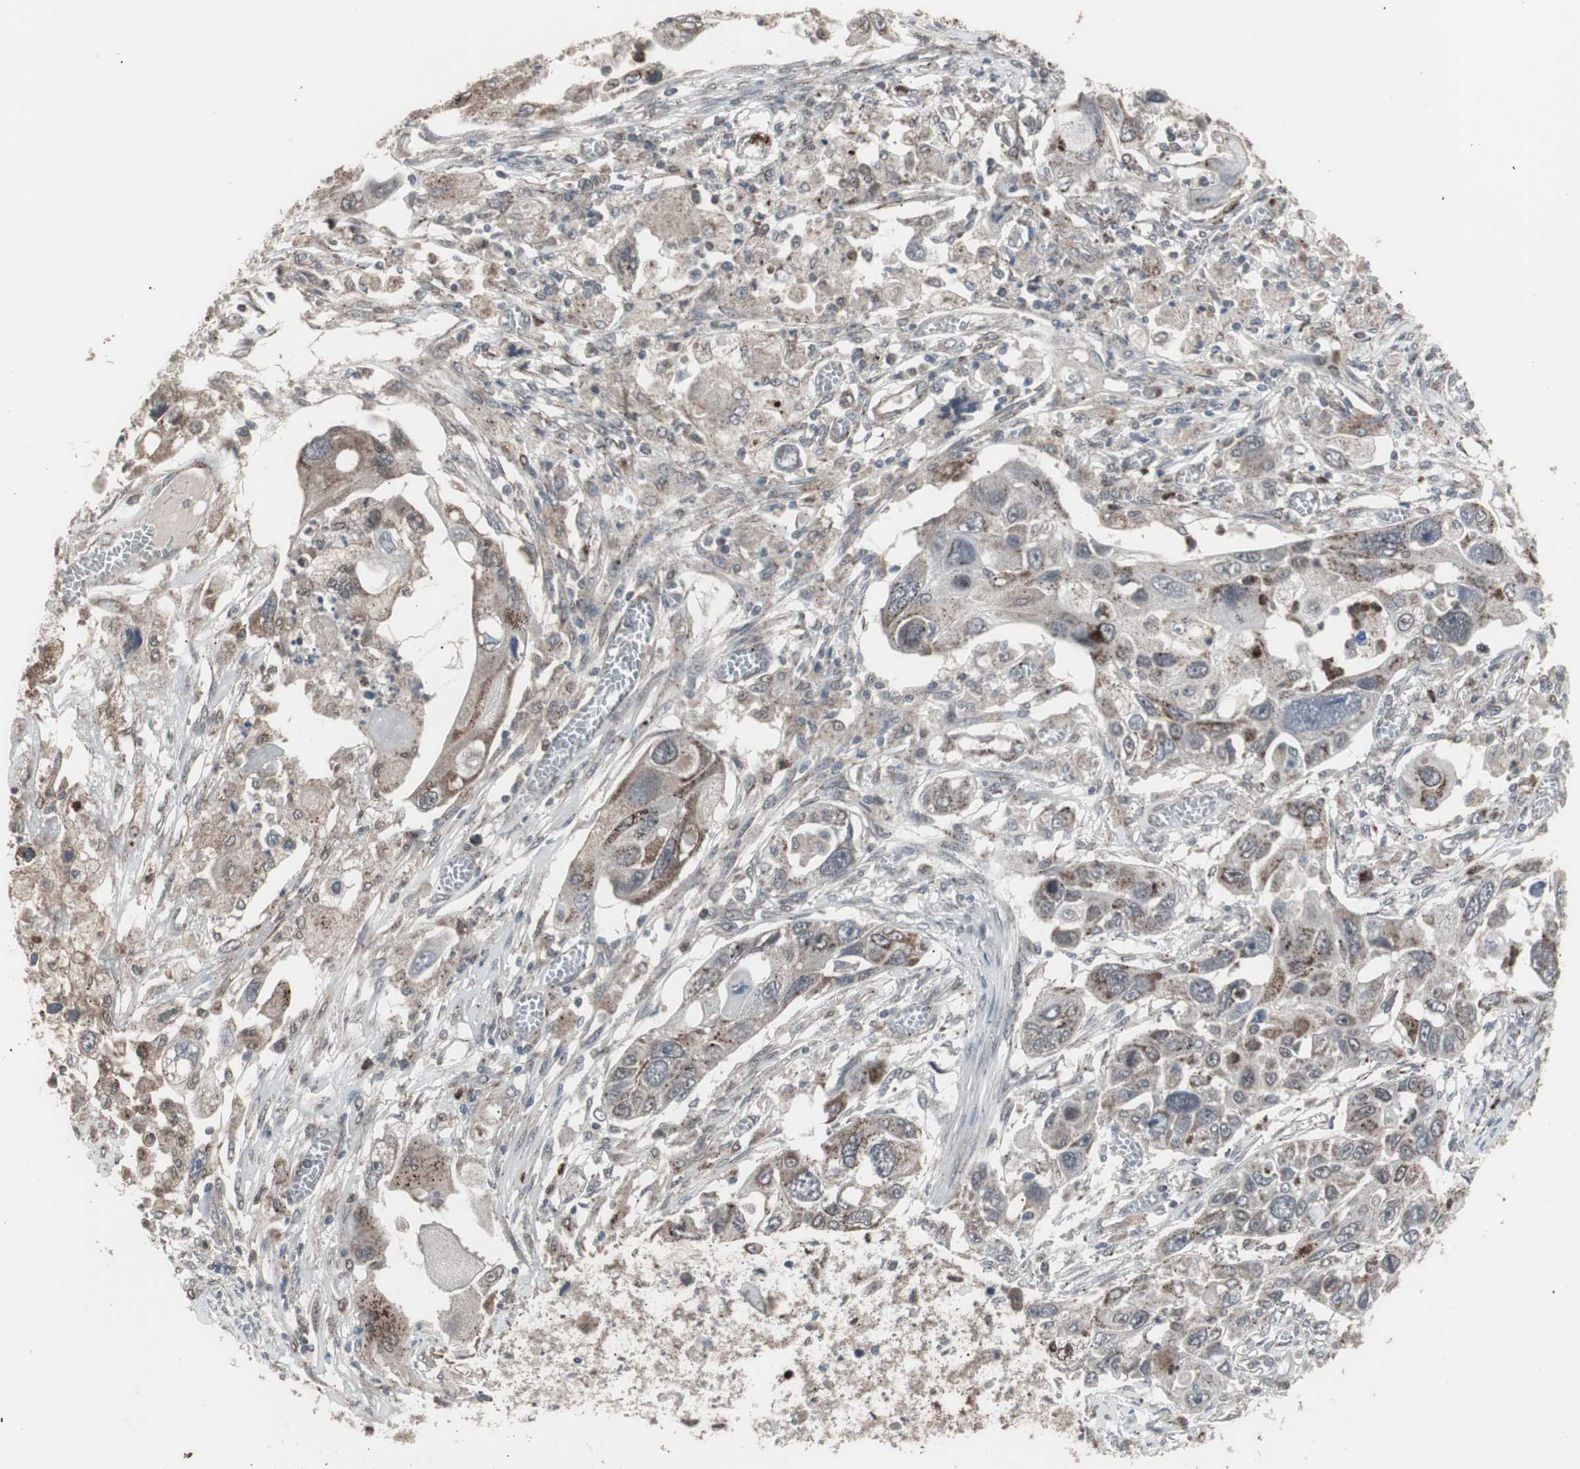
{"staining": {"intensity": "moderate", "quantity": "25%-75%", "location": "cytoplasmic/membranous,nuclear"}, "tissue": "lung cancer", "cell_type": "Tumor cells", "image_type": "cancer", "snomed": [{"axis": "morphology", "description": "Squamous cell carcinoma, NOS"}, {"axis": "topography", "description": "Lung"}], "caption": "High-power microscopy captured an immunohistochemistry (IHC) image of lung cancer, revealing moderate cytoplasmic/membranous and nuclear expression in about 25%-75% of tumor cells.", "gene": "RXRA", "patient": {"sex": "male", "age": 71}}